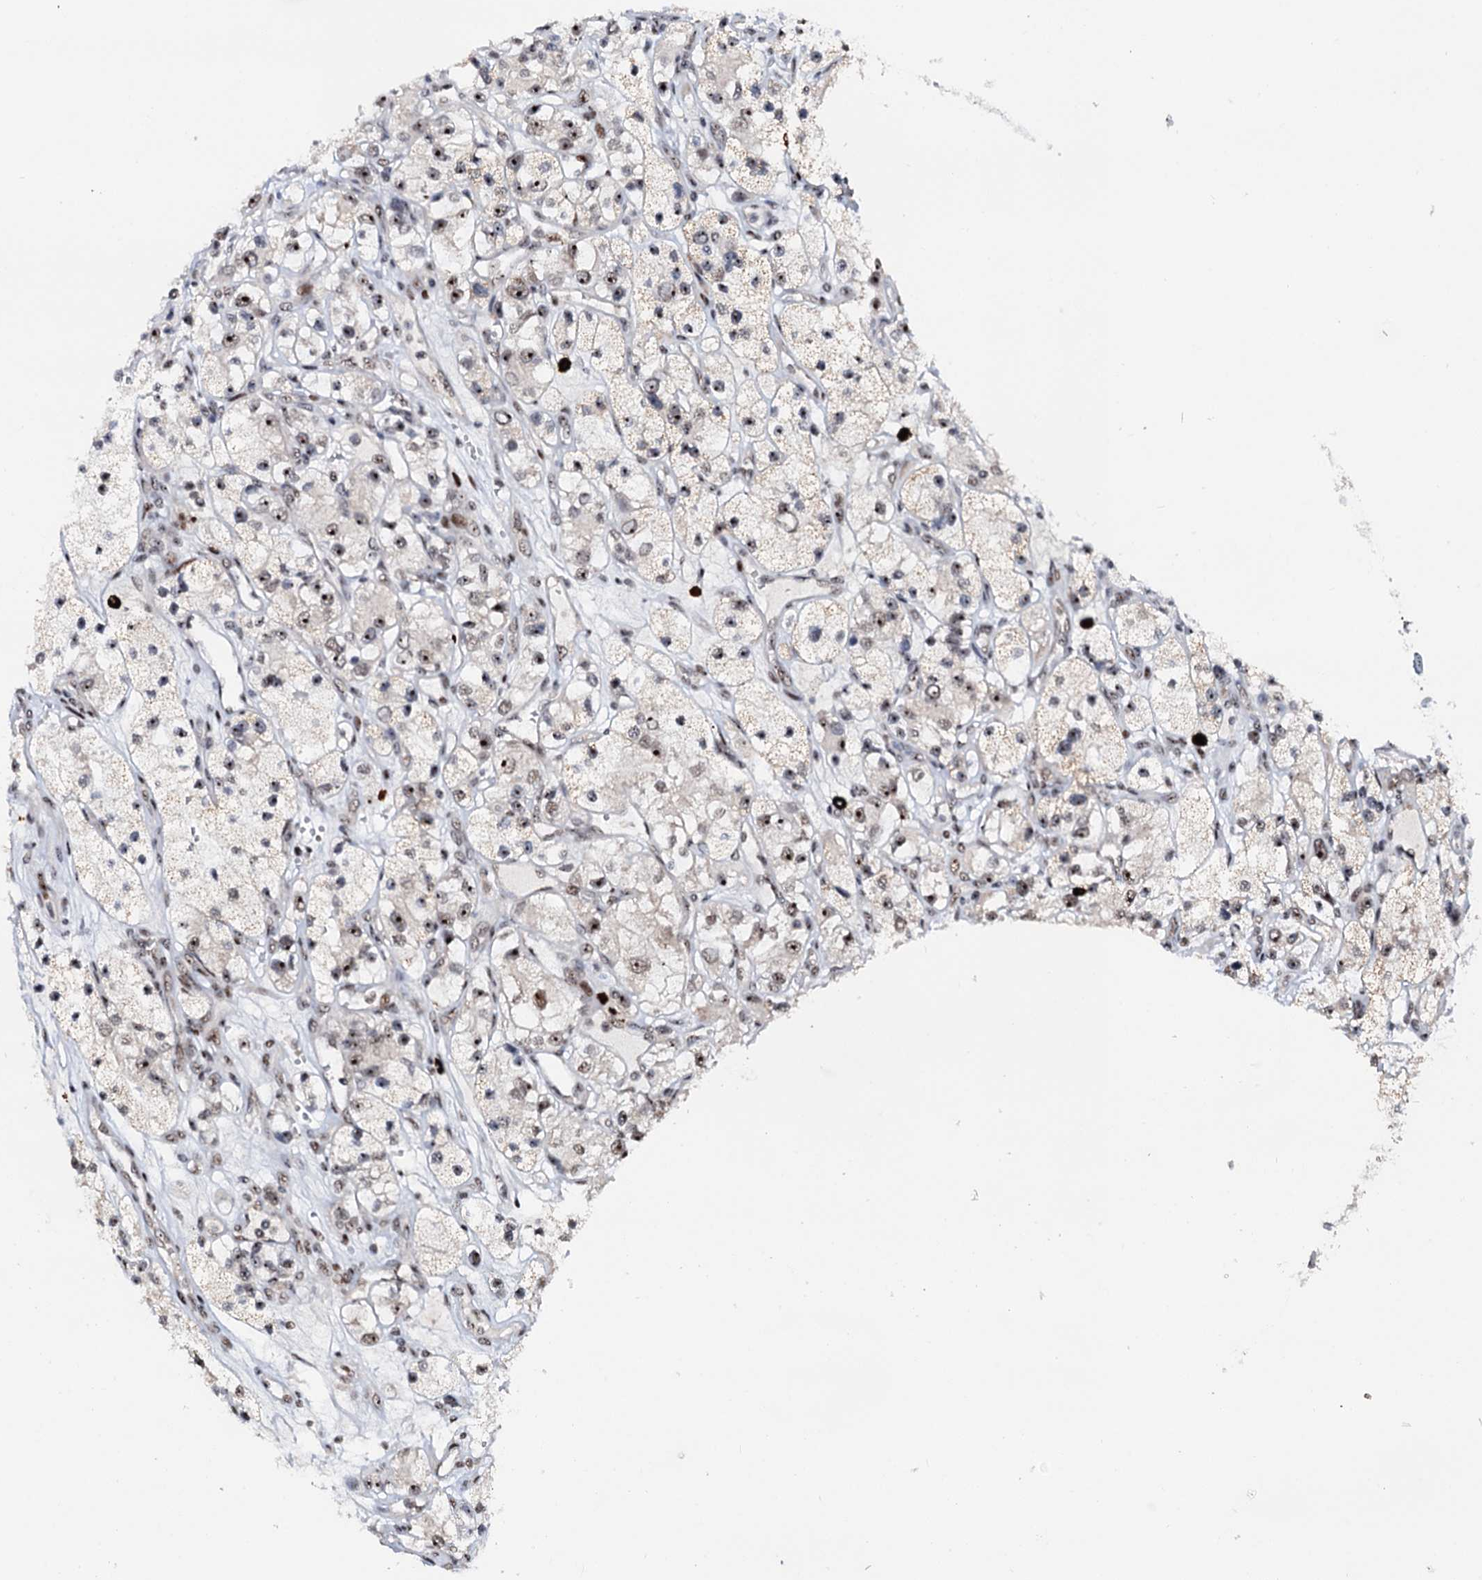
{"staining": {"intensity": "weak", "quantity": "25%-75%", "location": "nuclear"}, "tissue": "renal cancer", "cell_type": "Tumor cells", "image_type": "cancer", "snomed": [{"axis": "morphology", "description": "Adenocarcinoma, NOS"}, {"axis": "topography", "description": "Kidney"}], "caption": "Immunohistochemistry (IHC) staining of renal adenocarcinoma, which shows low levels of weak nuclear positivity in about 25%-75% of tumor cells indicating weak nuclear protein expression. The staining was performed using DAB (brown) for protein detection and nuclei were counterstained in hematoxylin (blue).", "gene": "NEUROG3", "patient": {"sex": "female", "age": 57}}